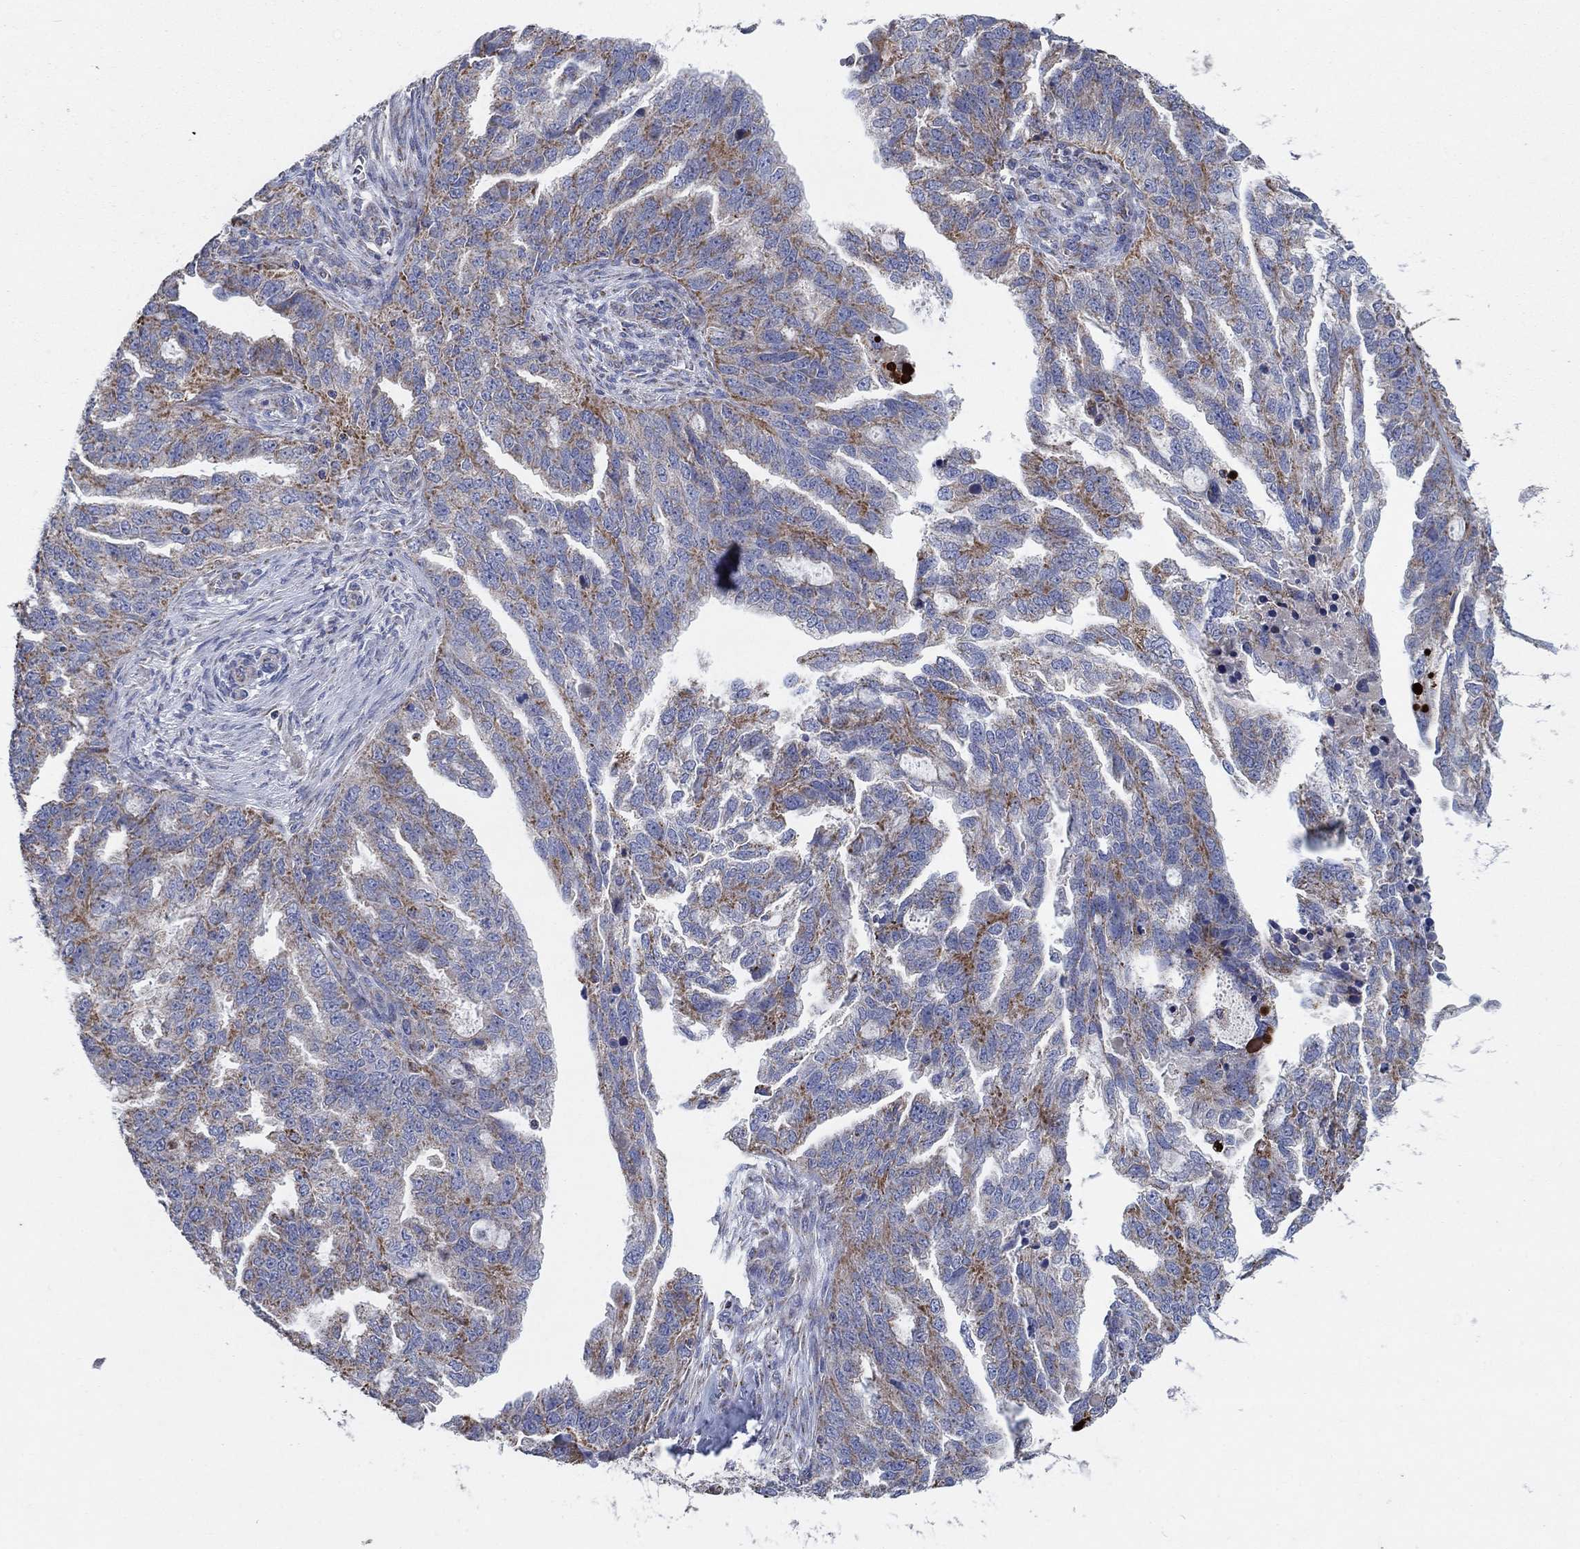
{"staining": {"intensity": "moderate", "quantity": "<25%", "location": "cytoplasmic/membranous"}, "tissue": "ovarian cancer", "cell_type": "Tumor cells", "image_type": "cancer", "snomed": [{"axis": "morphology", "description": "Cystadenocarcinoma, serous, NOS"}, {"axis": "topography", "description": "Ovary"}], "caption": "Approximately <25% of tumor cells in human ovarian serous cystadenocarcinoma reveal moderate cytoplasmic/membranous protein expression as visualized by brown immunohistochemical staining.", "gene": "C9orf85", "patient": {"sex": "female", "age": 51}}